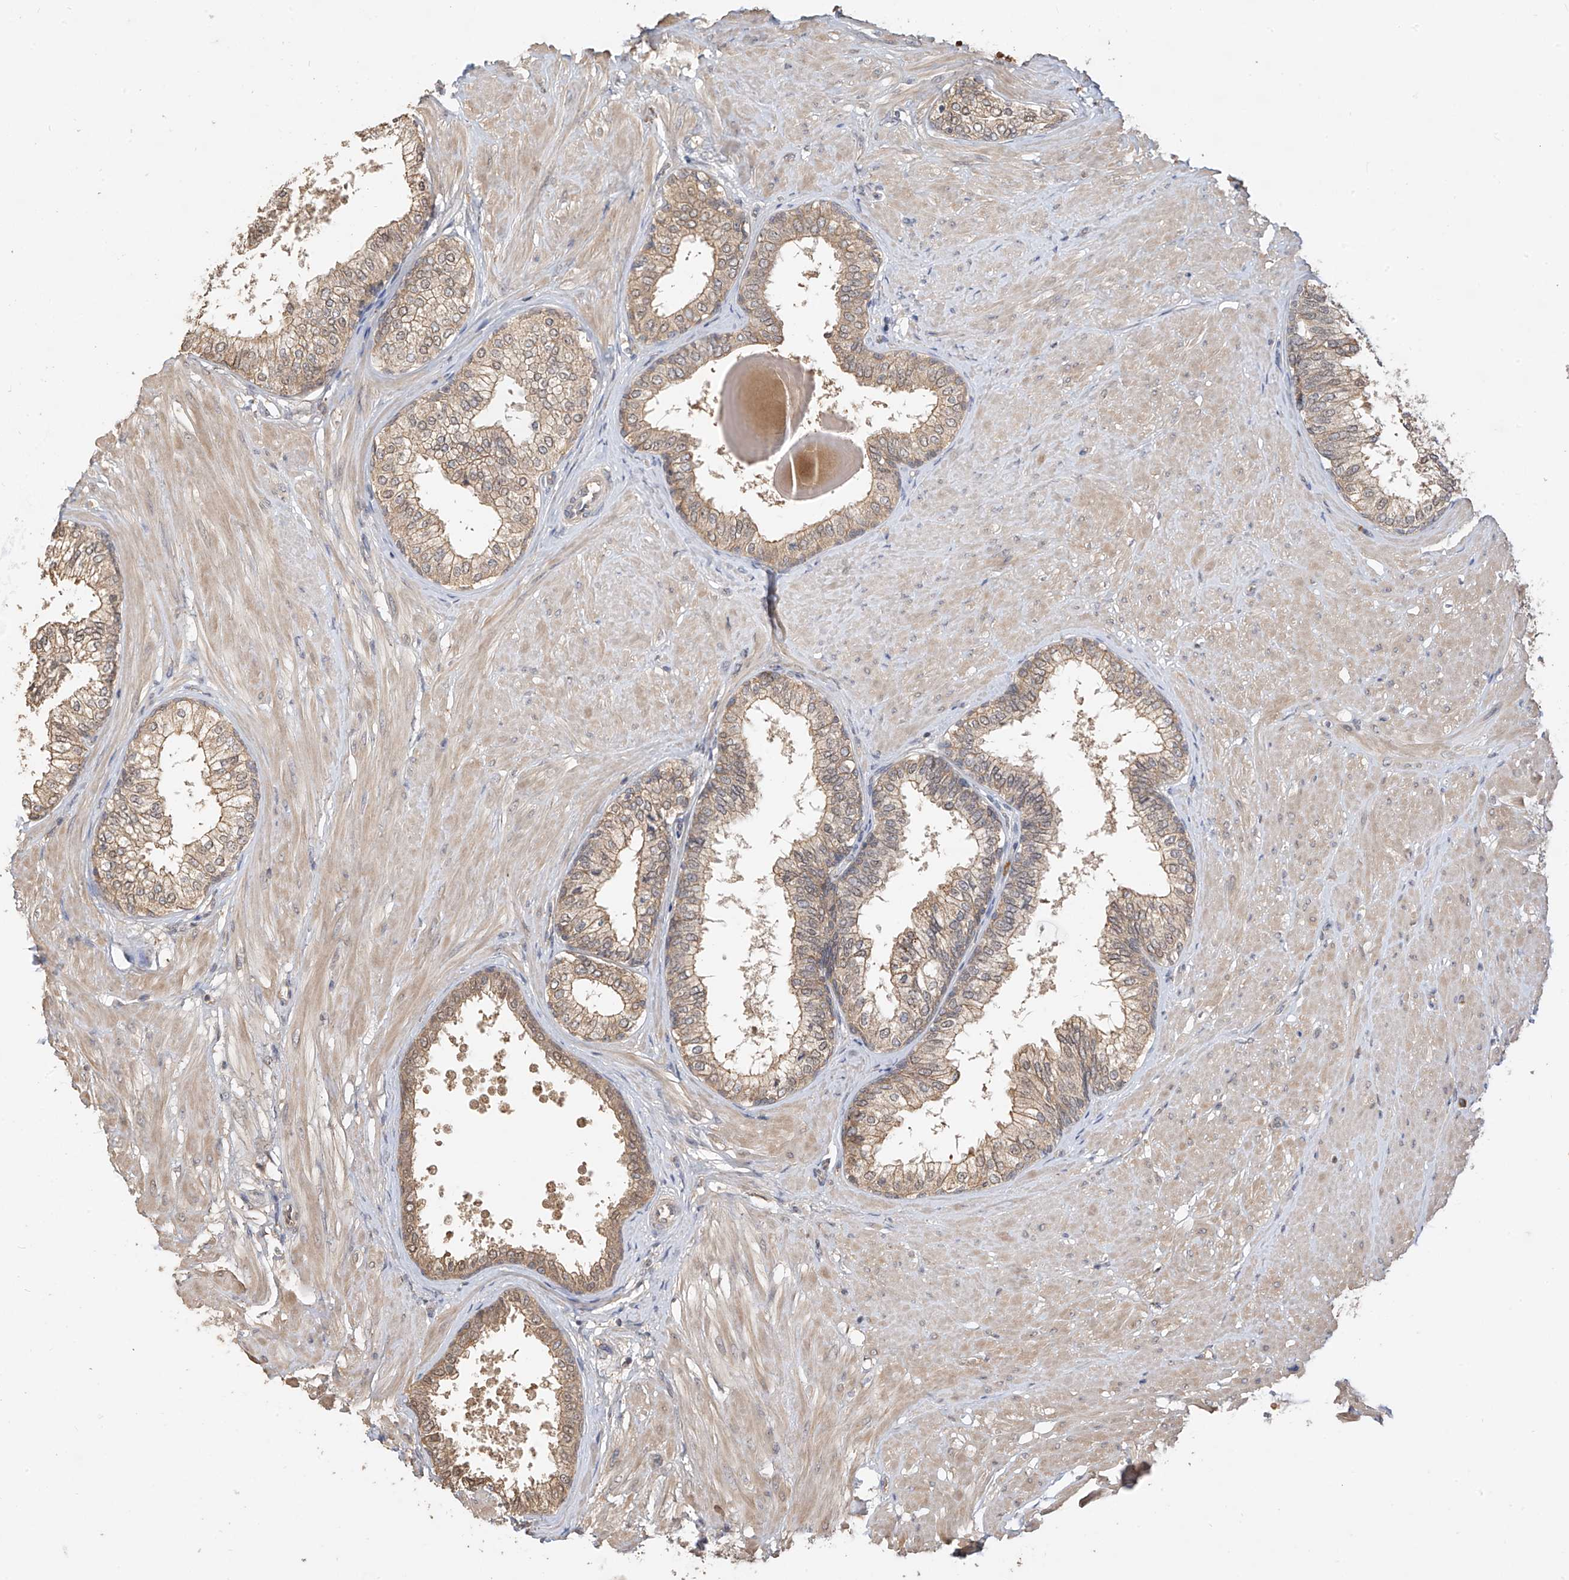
{"staining": {"intensity": "moderate", "quantity": ">75%", "location": "cytoplasmic/membranous"}, "tissue": "prostate", "cell_type": "Glandular cells", "image_type": "normal", "snomed": [{"axis": "morphology", "description": "Normal tissue, NOS"}, {"axis": "topography", "description": "Prostate"}], "caption": "Human prostate stained for a protein (brown) exhibits moderate cytoplasmic/membranous positive expression in about >75% of glandular cells.", "gene": "OFD1", "patient": {"sex": "male", "age": 48}}